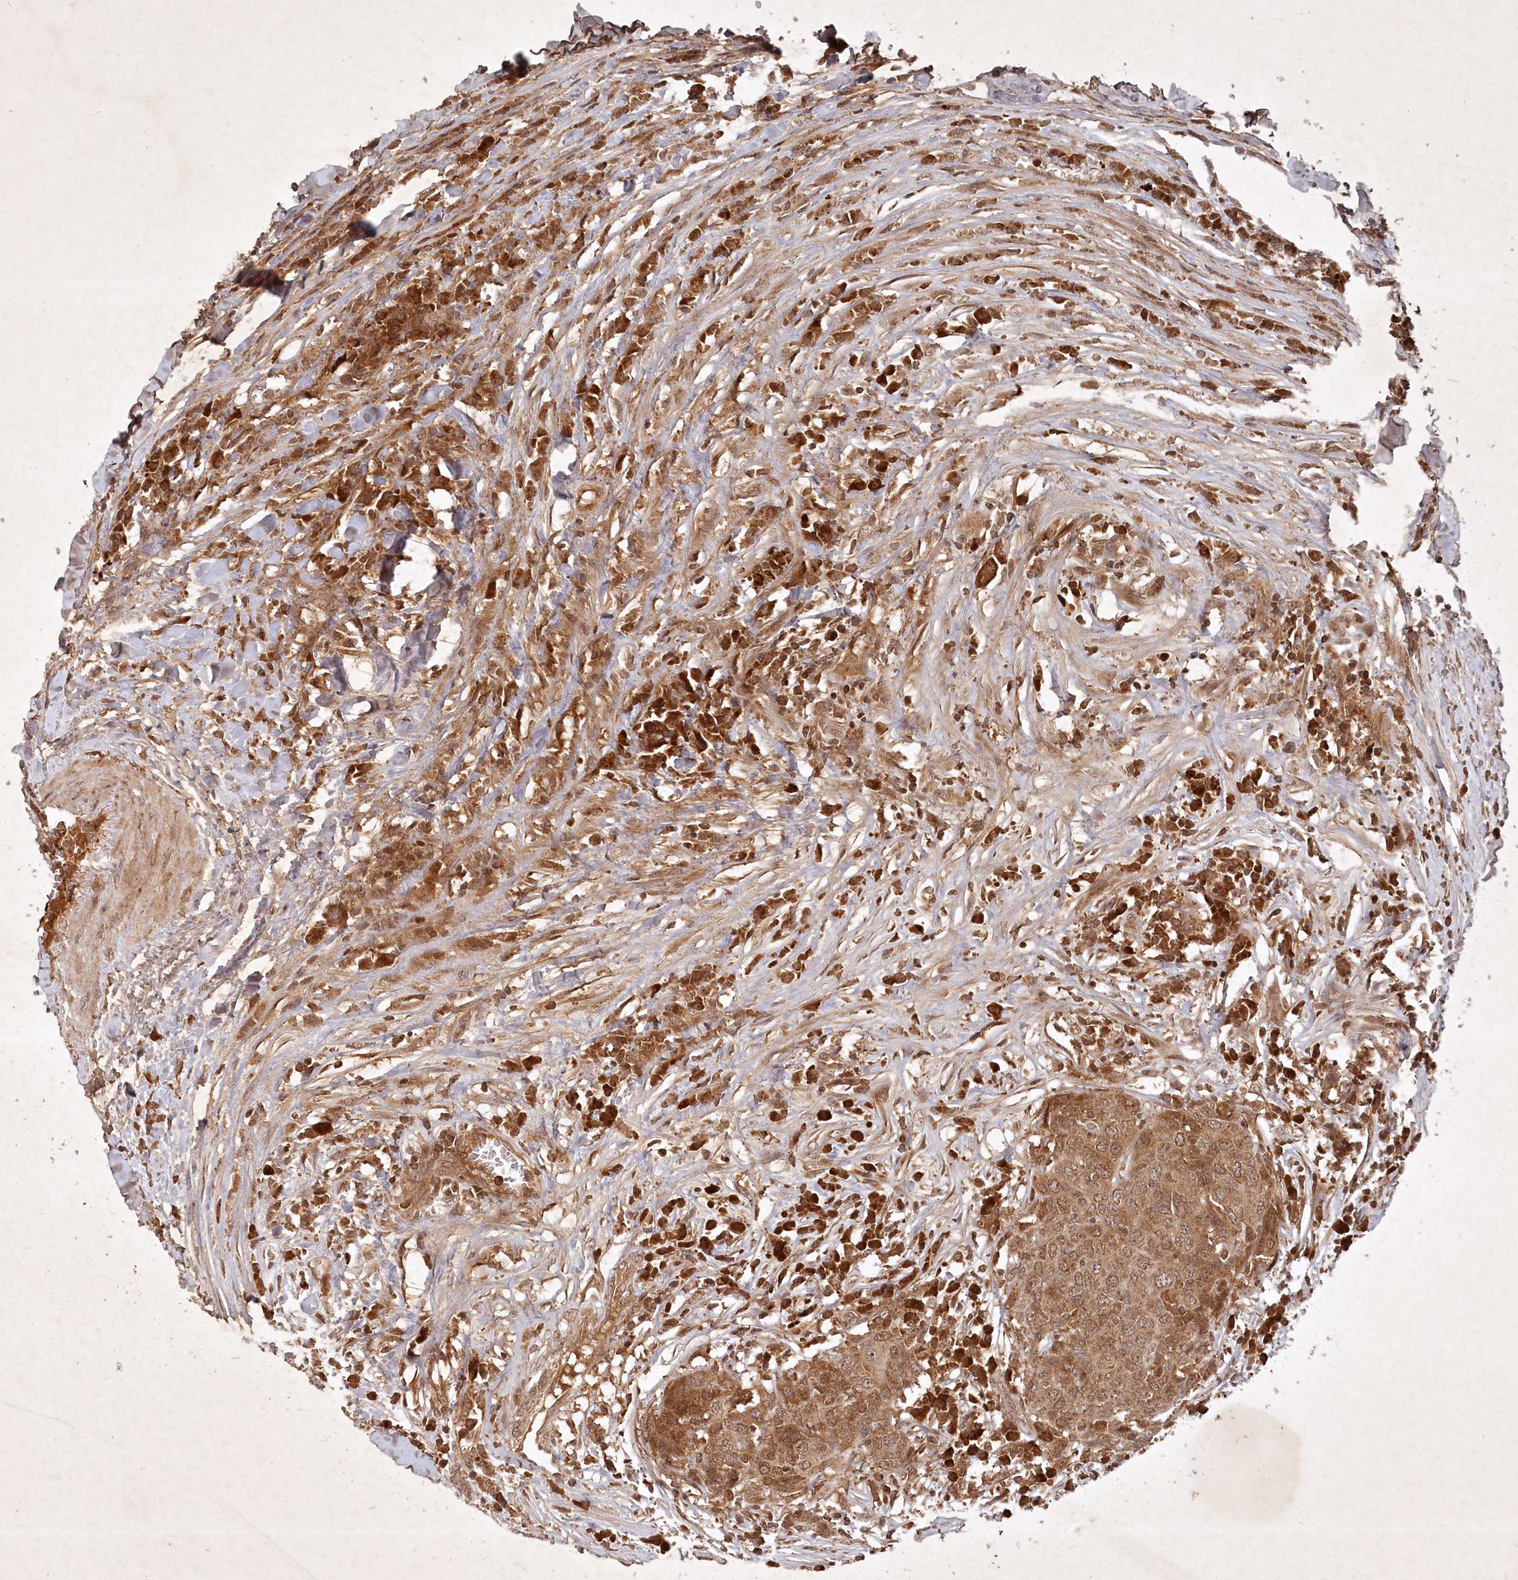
{"staining": {"intensity": "moderate", "quantity": ">75%", "location": "cytoplasmic/membranous,nuclear"}, "tissue": "head and neck cancer", "cell_type": "Tumor cells", "image_type": "cancer", "snomed": [{"axis": "morphology", "description": "Squamous cell carcinoma, NOS"}, {"axis": "topography", "description": "Head-Neck"}], "caption": "Immunohistochemistry image of neoplastic tissue: human head and neck cancer stained using IHC exhibits medium levels of moderate protein expression localized specifically in the cytoplasmic/membranous and nuclear of tumor cells, appearing as a cytoplasmic/membranous and nuclear brown color.", "gene": "UNC93A", "patient": {"sex": "male", "age": 66}}